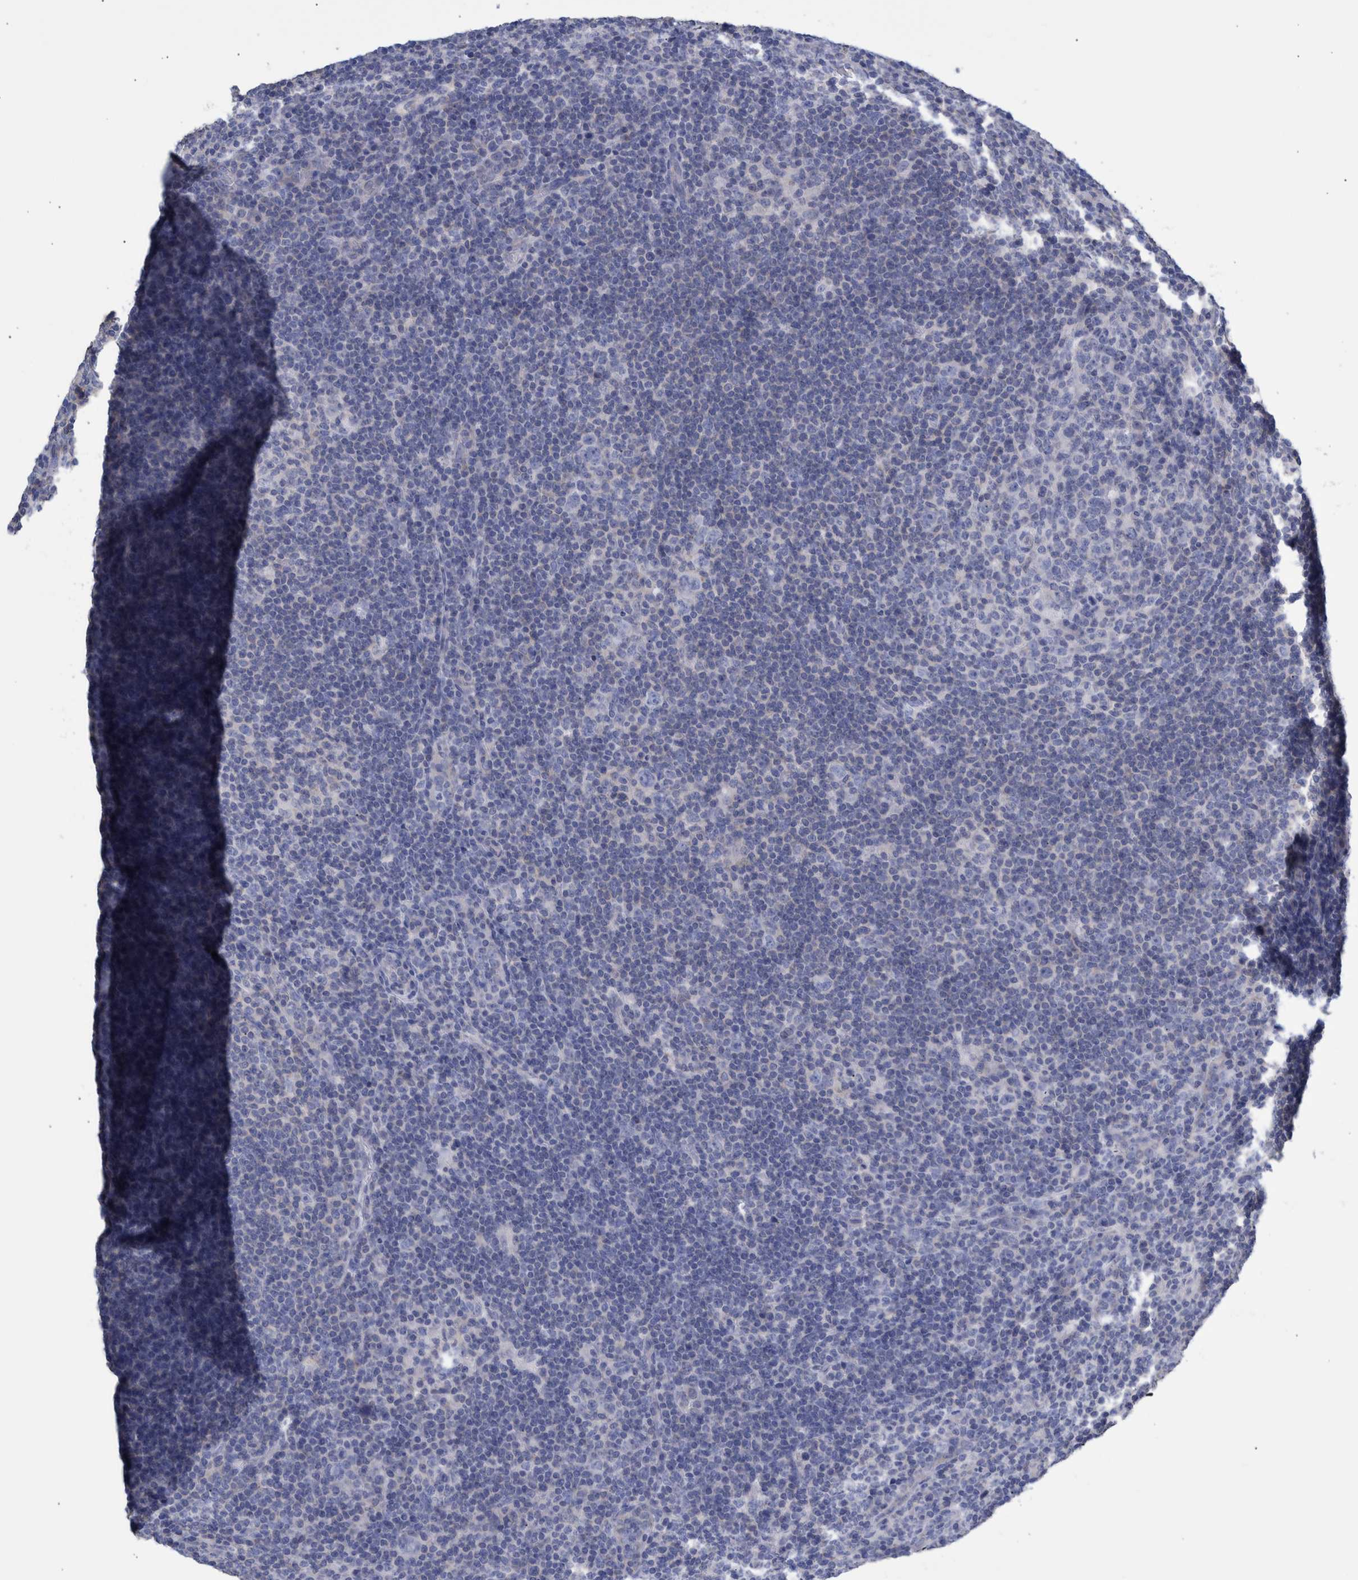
{"staining": {"intensity": "negative", "quantity": "none", "location": "none"}, "tissue": "lymphoma", "cell_type": "Tumor cells", "image_type": "cancer", "snomed": [{"axis": "morphology", "description": "Hodgkin's disease, NOS"}, {"axis": "topography", "description": "Lymph node"}], "caption": "There is no significant staining in tumor cells of lymphoma.", "gene": "PPP3CC", "patient": {"sex": "female", "age": 57}}